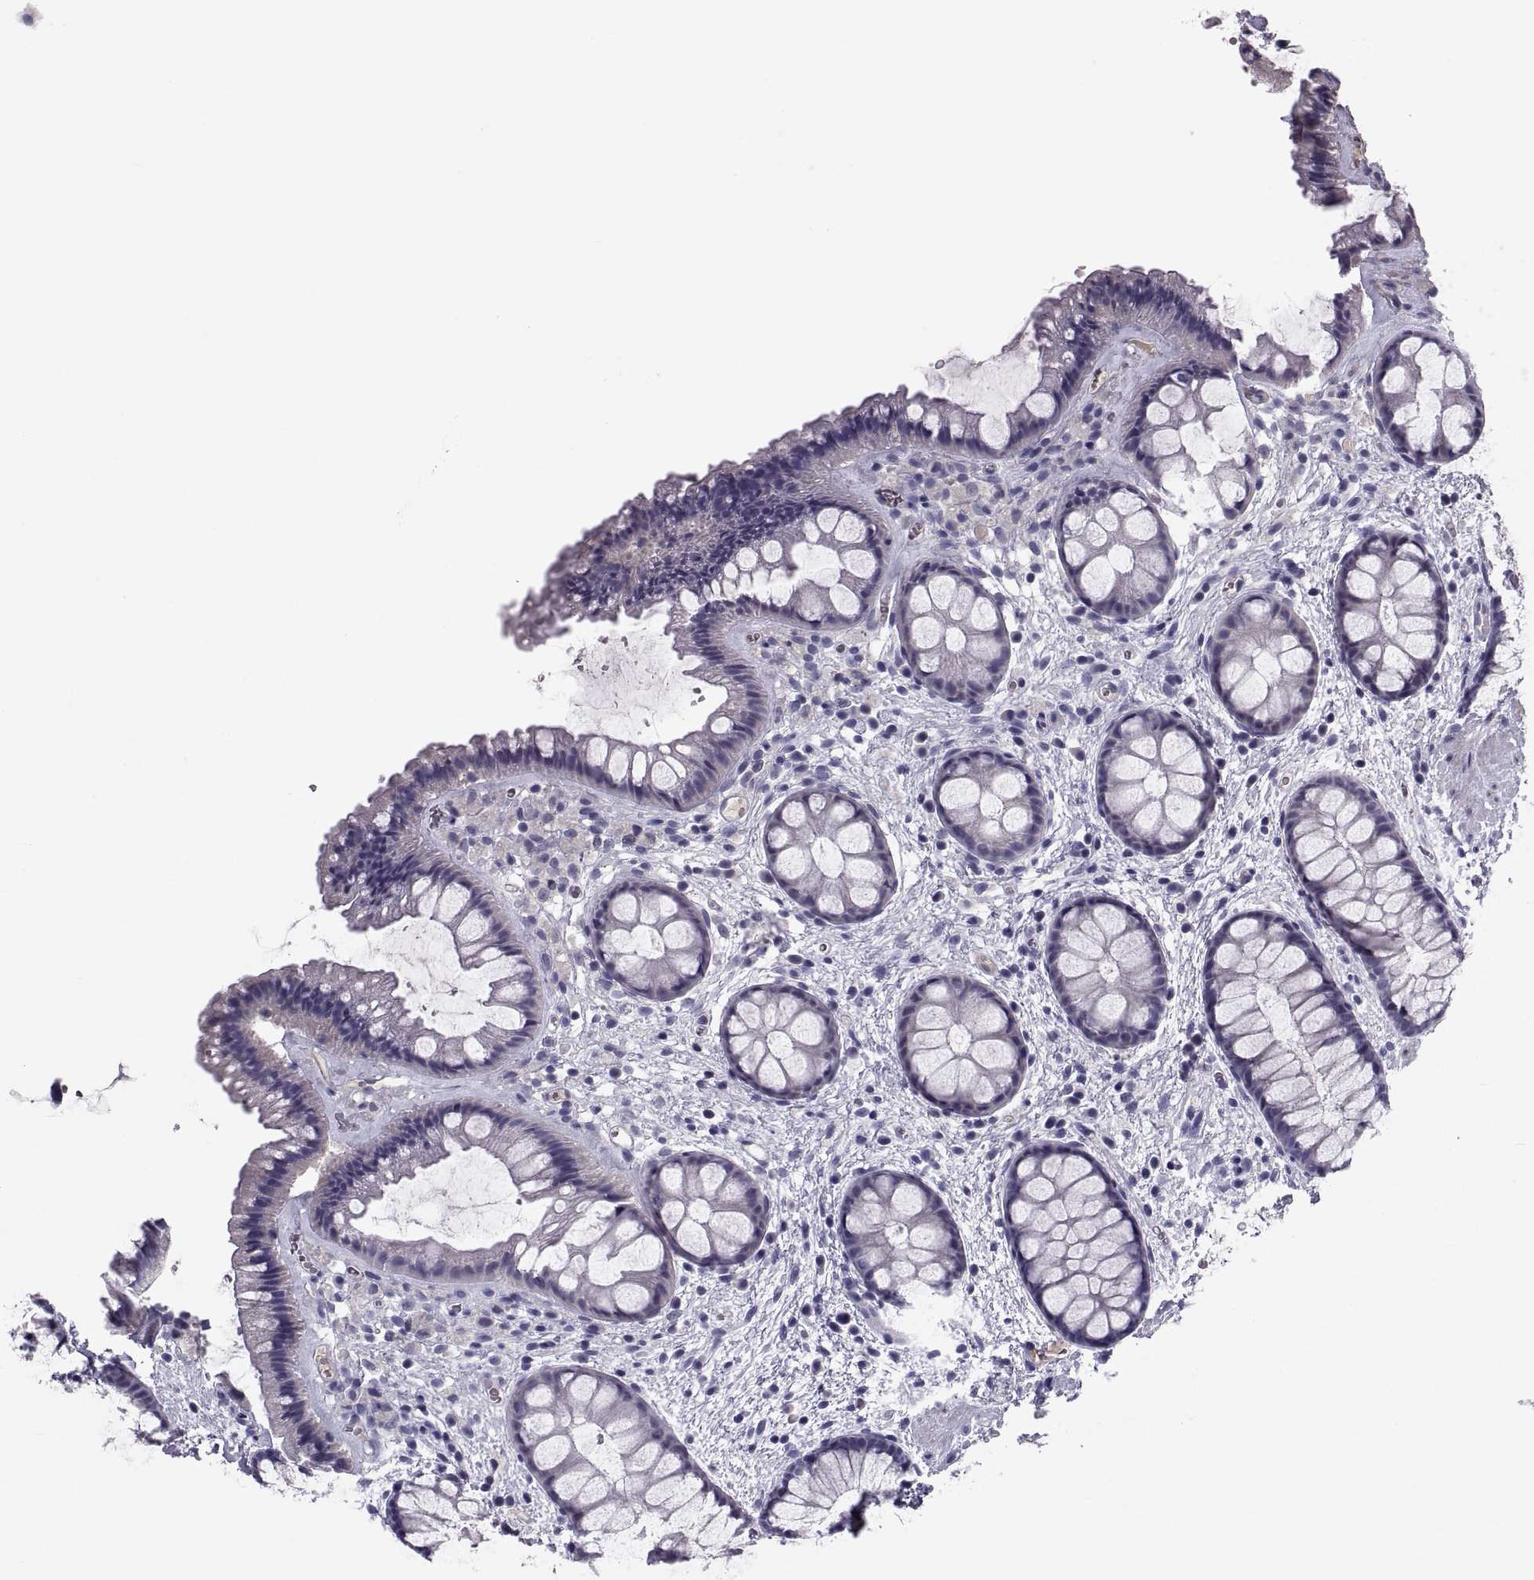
{"staining": {"intensity": "negative", "quantity": "none", "location": "none"}, "tissue": "rectum", "cell_type": "Glandular cells", "image_type": "normal", "snomed": [{"axis": "morphology", "description": "Normal tissue, NOS"}, {"axis": "topography", "description": "Rectum"}], "caption": "IHC image of unremarkable human rectum stained for a protein (brown), which demonstrates no expression in glandular cells. The staining is performed using DAB (3,3'-diaminobenzidine) brown chromogen with nuclei counter-stained in using hematoxylin.", "gene": "PDZRN4", "patient": {"sex": "female", "age": 62}}